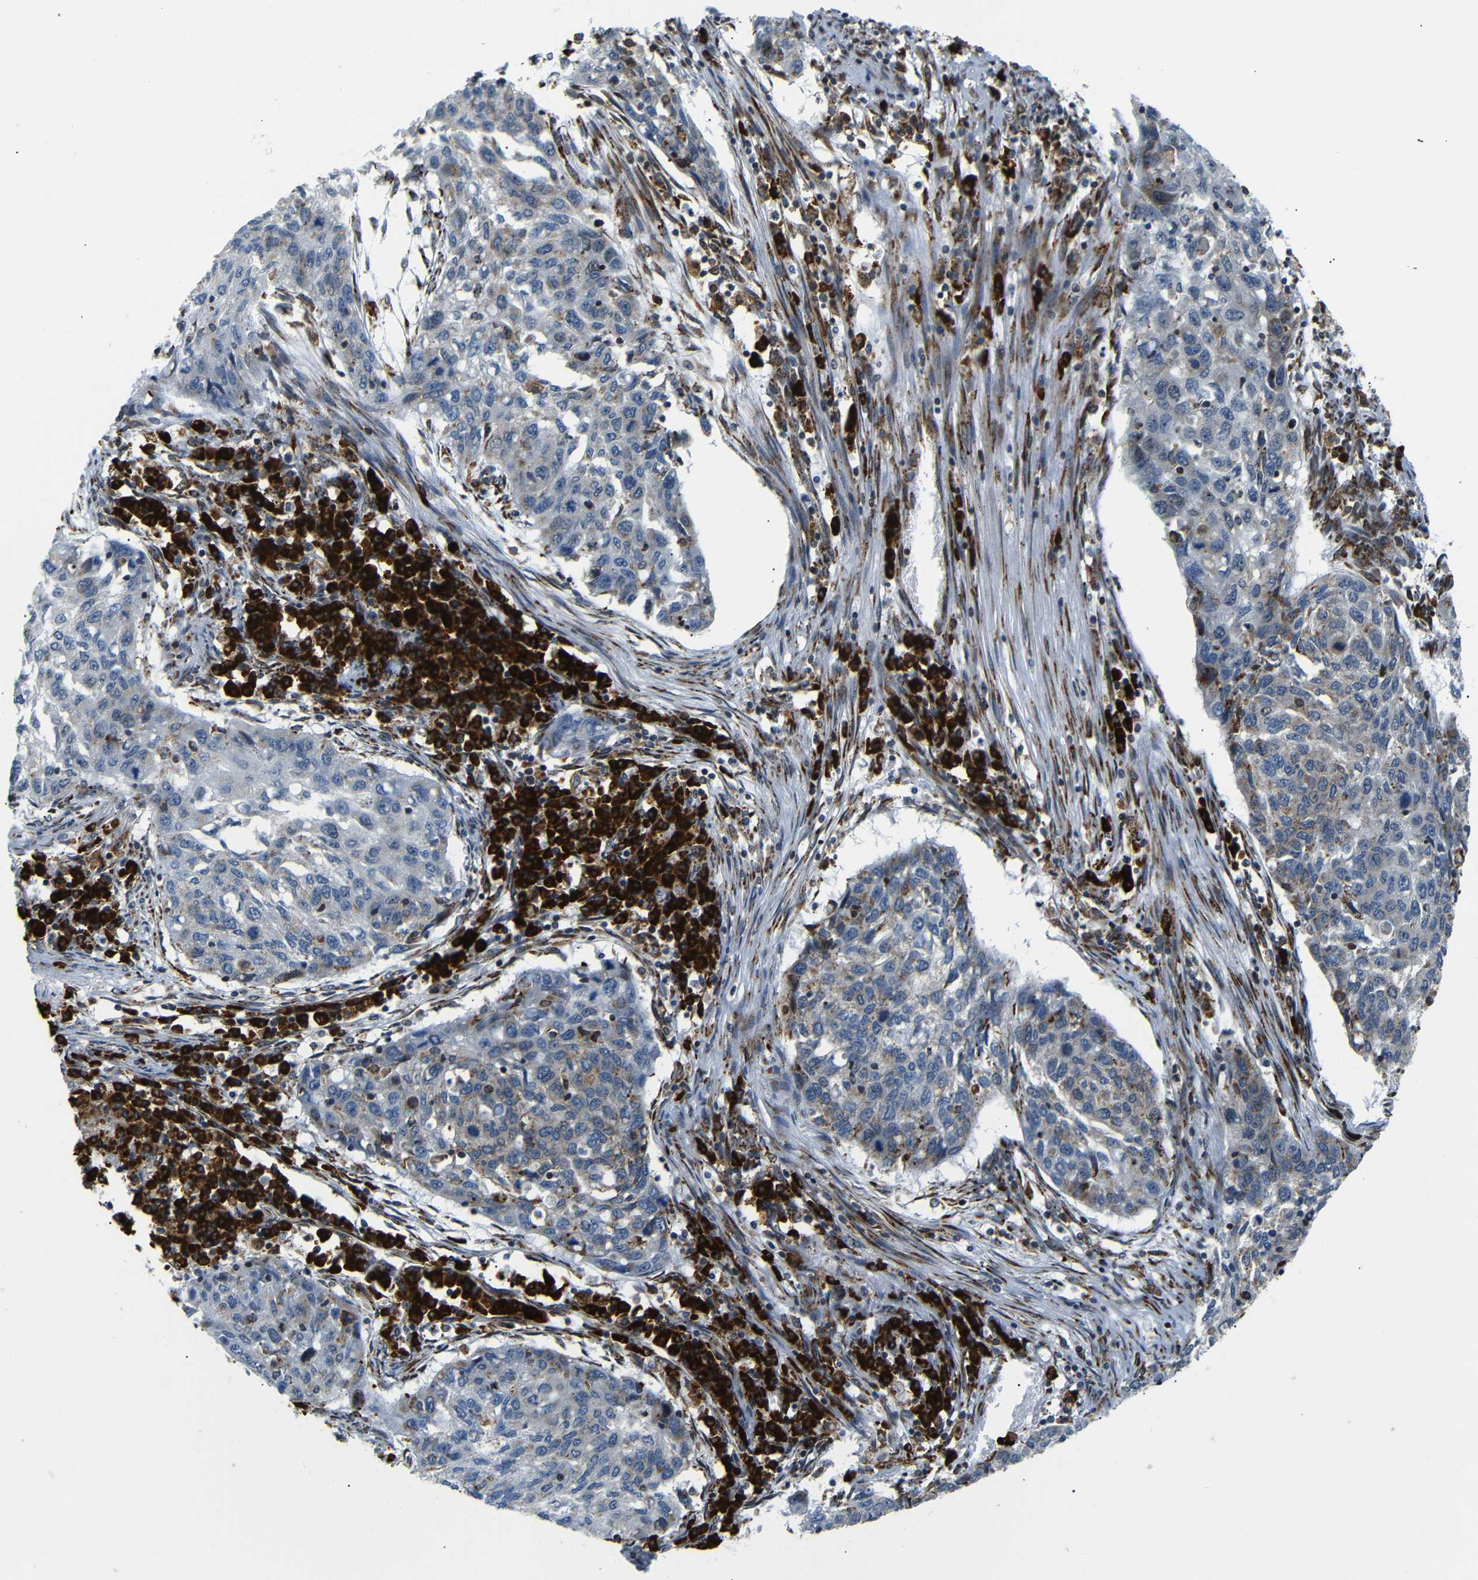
{"staining": {"intensity": "weak", "quantity": "<25%", "location": "cytoplasmic/membranous,nuclear"}, "tissue": "lung cancer", "cell_type": "Tumor cells", "image_type": "cancer", "snomed": [{"axis": "morphology", "description": "Squamous cell carcinoma, NOS"}, {"axis": "topography", "description": "Lung"}], "caption": "This is an immunohistochemistry (IHC) micrograph of human lung cancer (squamous cell carcinoma). There is no staining in tumor cells.", "gene": "SPCS2", "patient": {"sex": "female", "age": 63}}